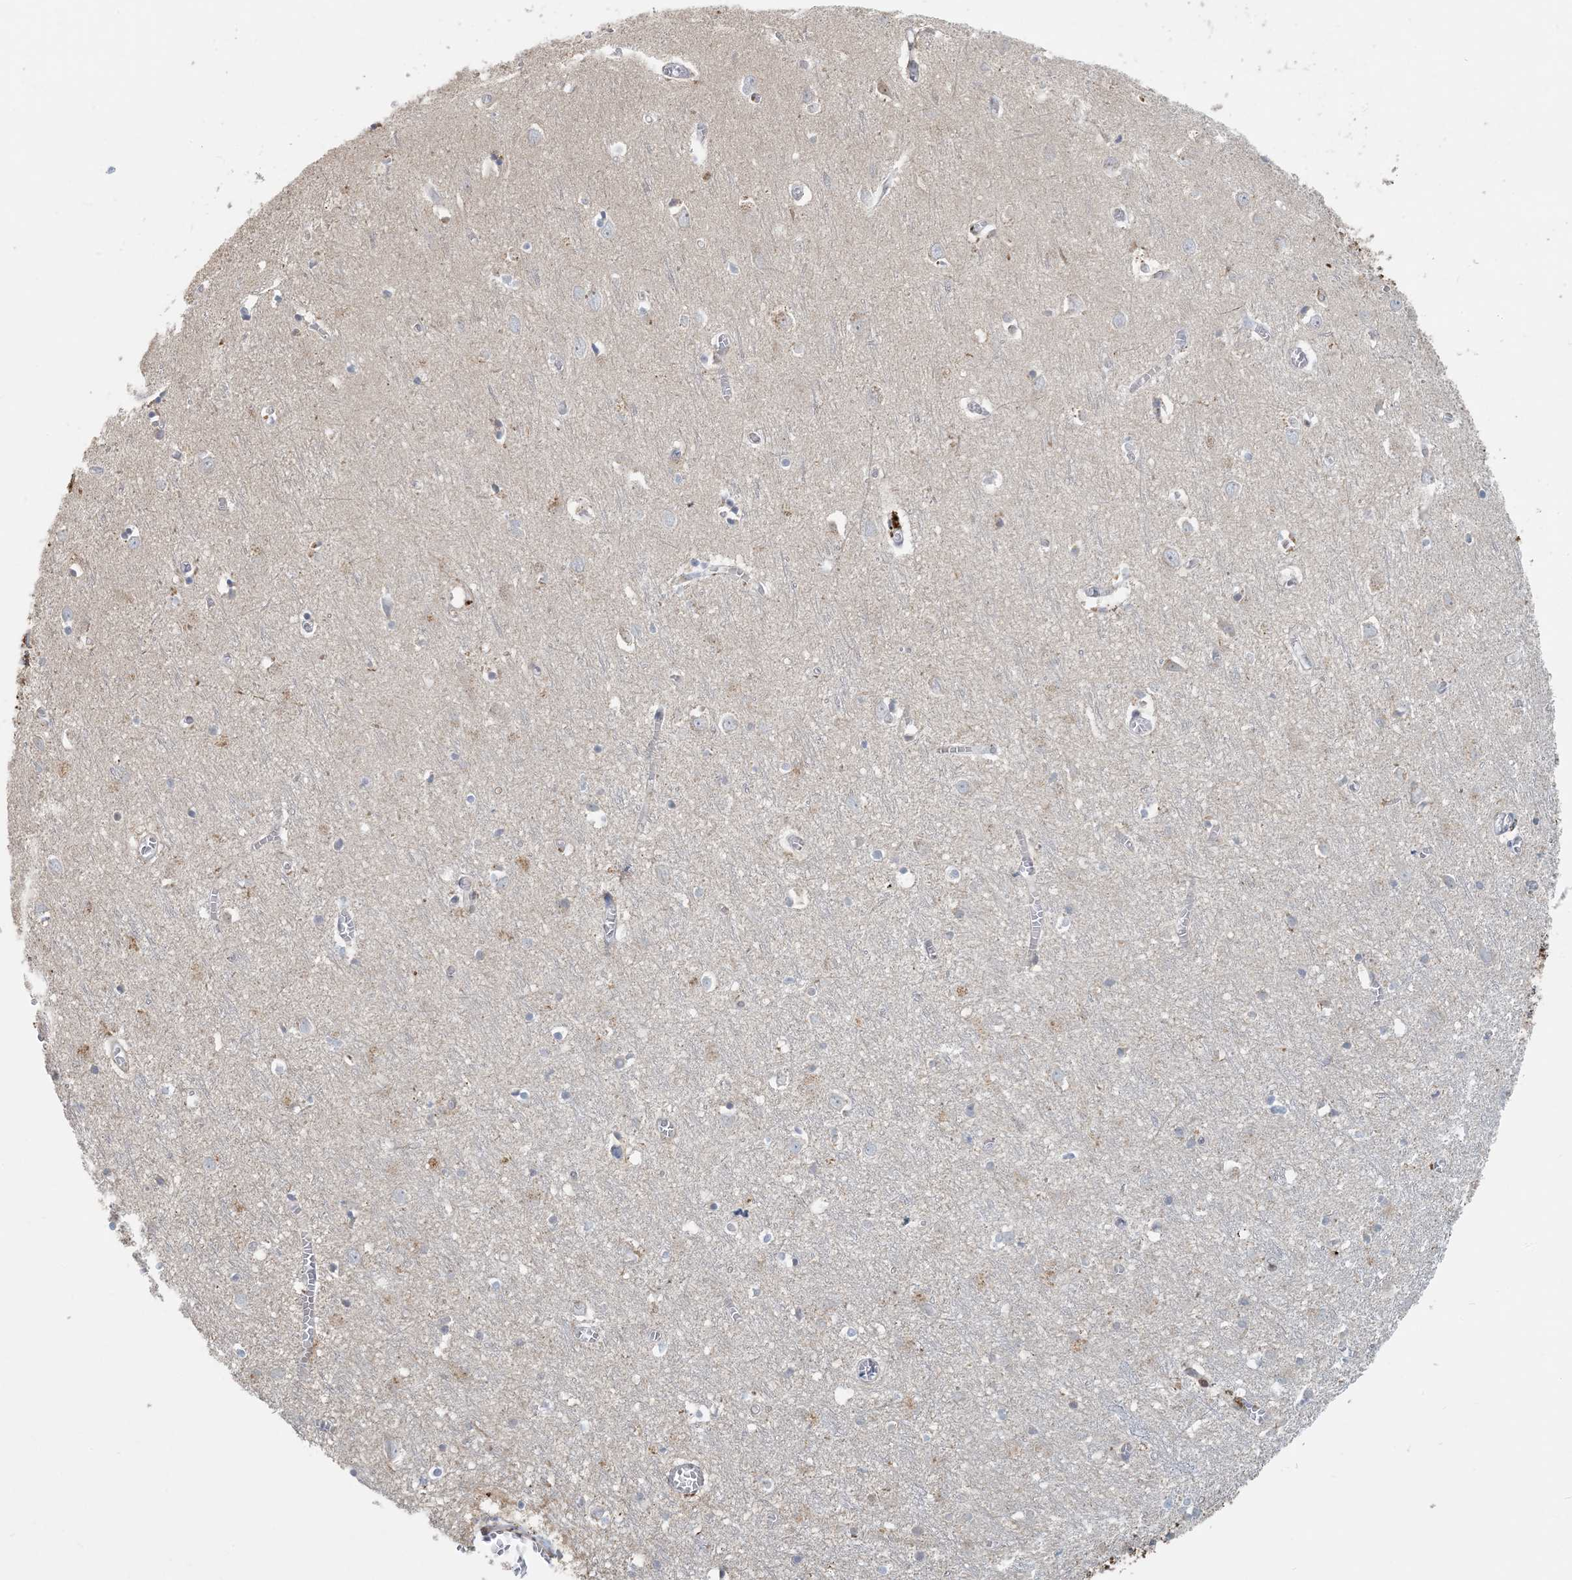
{"staining": {"intensity": "negative", "quantity": "none", "location": "none"}, "tissue": "cerebral cortex", "cell_type": "Endothelial cells", "image_type": "normal", "snomed": [{"axis": "morphology", "description": "Normal tissue, NOS"}, {"axis": "topography", "description": "Cerebral cortex"}], "caption": "The histopathology image displays no significant expression in endothelial cells of cerebral cortex. The staining is performed using DAB brown chromogen with nuclei counter-stained in using hematoxylin.", "gene": "BCORL1", "patient": {"sex": "female", "age": 64}}